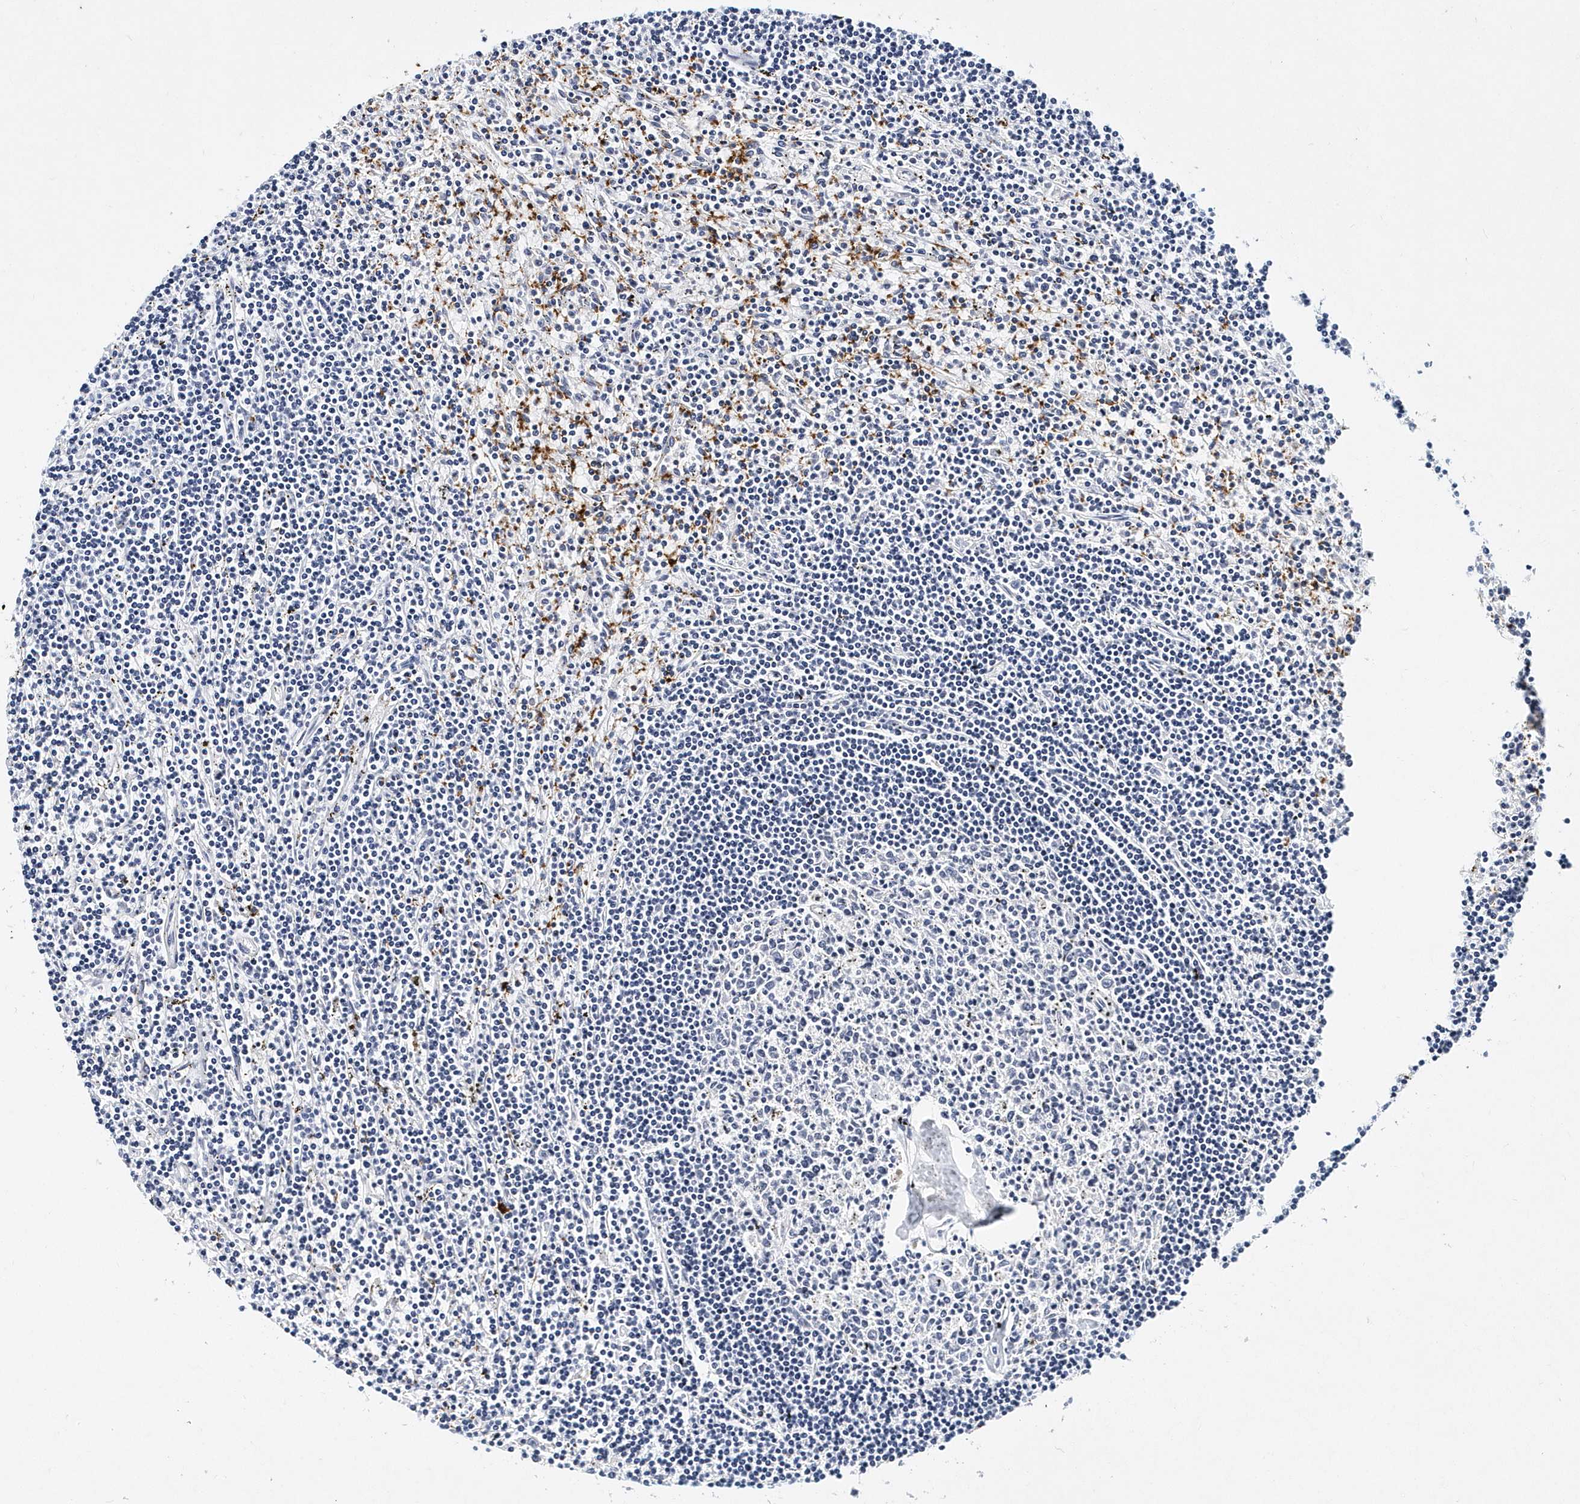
{"staining": {"intensity": "moderate", "quantity": "<25%", "location": "cytoplasmic/membranous"}, "tissue": "lymphoma", "cell_type": "Tumor cells", "image_type": "cancer", "snomed": [{"axis": "morphology", "description": "Malignant lymphoma, non-Hodgkin's type, Low grade"}, {"axis": "topography", "description": "Spleen"}], "caption": "A brown stain shows moderate cytoplasmic/membranous staining of a protein in human low-grade malignant lymphoma, non-Hodgkin's type tumor cells.", "gene": "ITGA2B", "patient": {"sex": "male", "age": 76}}